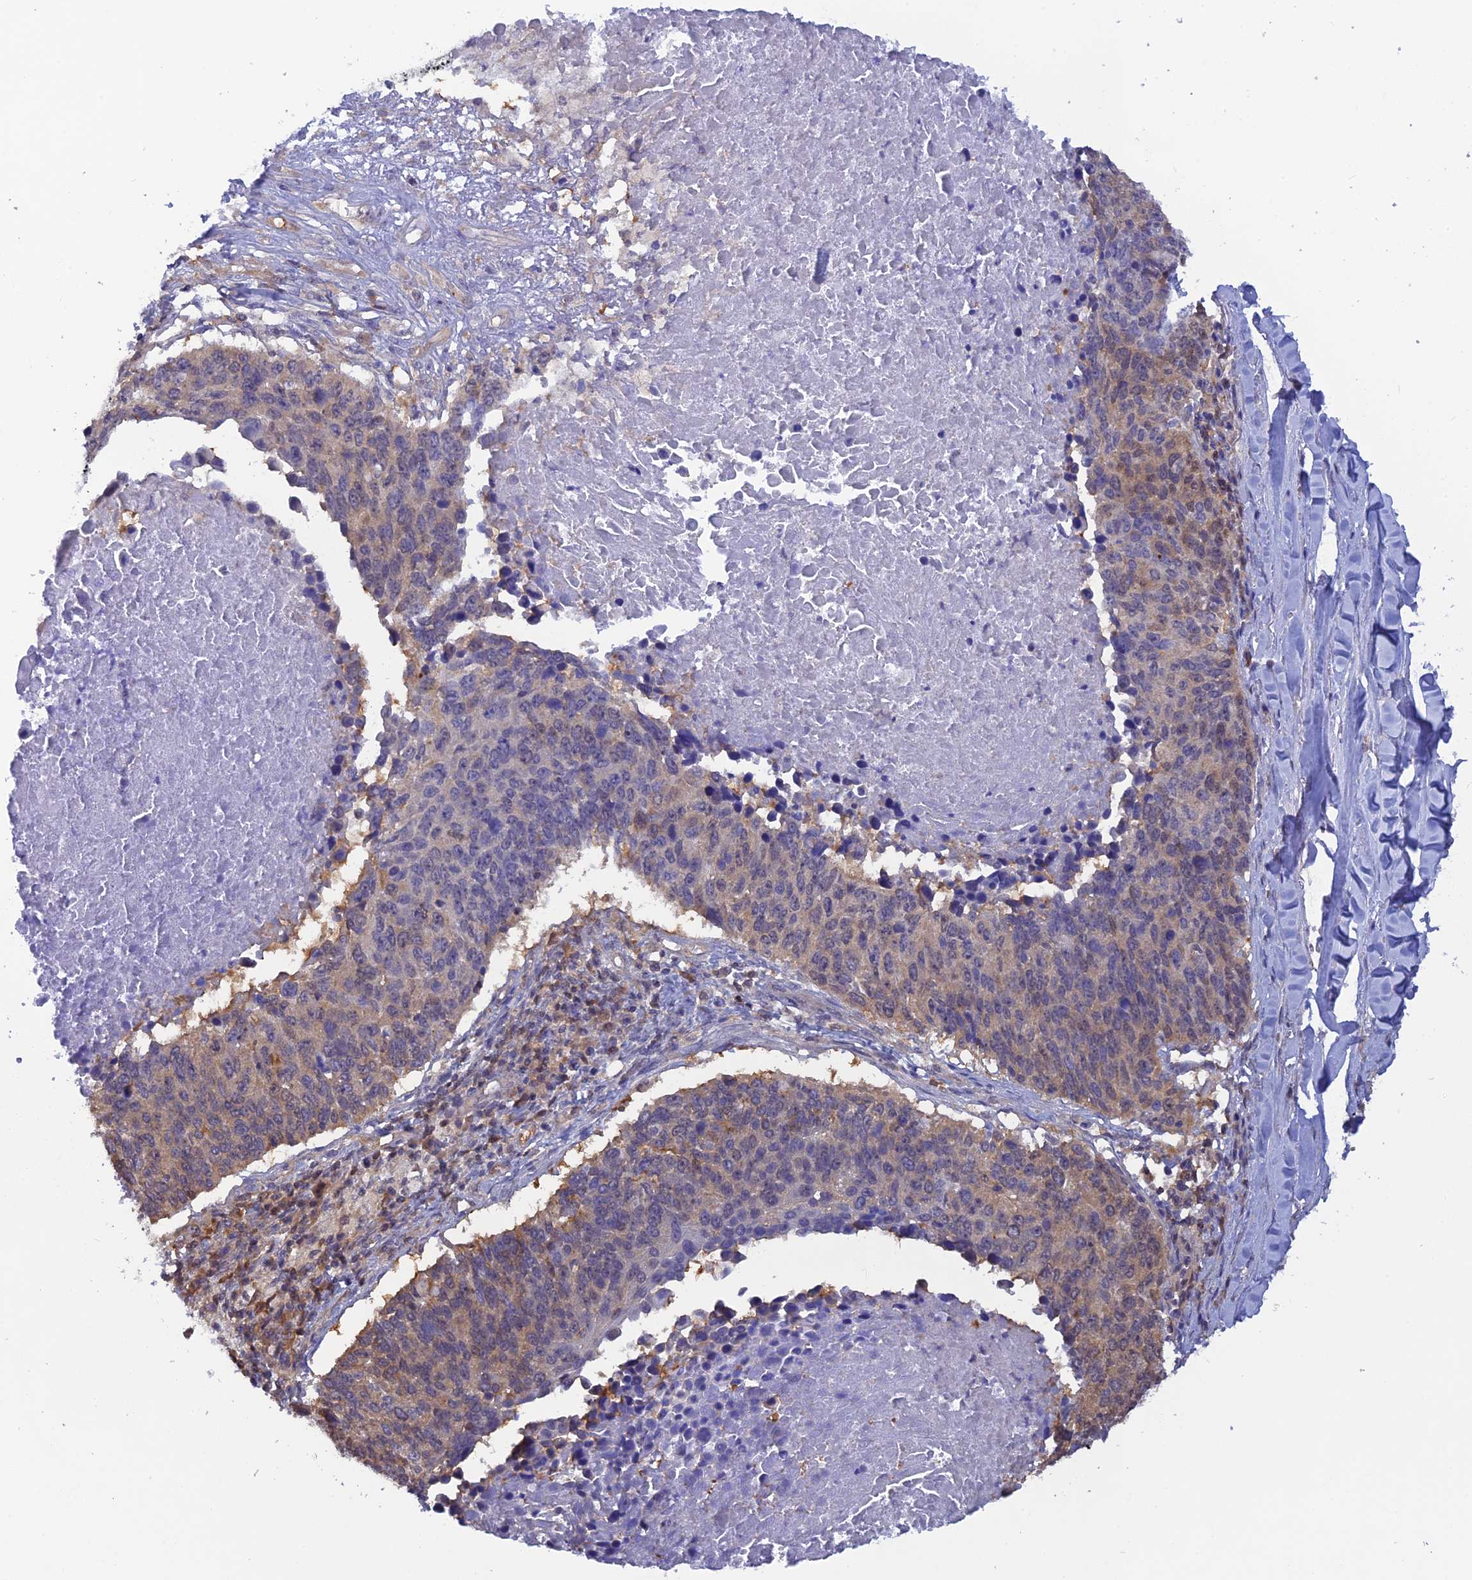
{"staining": {"intensity": "weak", "quantity": "25%-75%", "location": "cytoplasmic/membranous"}, "tissue": "lung cancer", "cell_type": "Tumor cells", "image_type": "cancer", "snomed": [{"axis": "morphology", "description": "Normal tissue, NOS"}, {"axis": "morphology", "description": "Squamous cell carcinoma, NOS"}, {"axis": "topography", "description": "Lymph node"}, {"axis": "topography", "description": "Lung"}], "caption": "Brown immunohistochemical staining in human lung cancer exhibits weak cytoplasmic/membranous positivity in approximately 25%-75% of tumor cells.", "gene": "HINT1", "patient": {"sex": "male", "age": 66}}